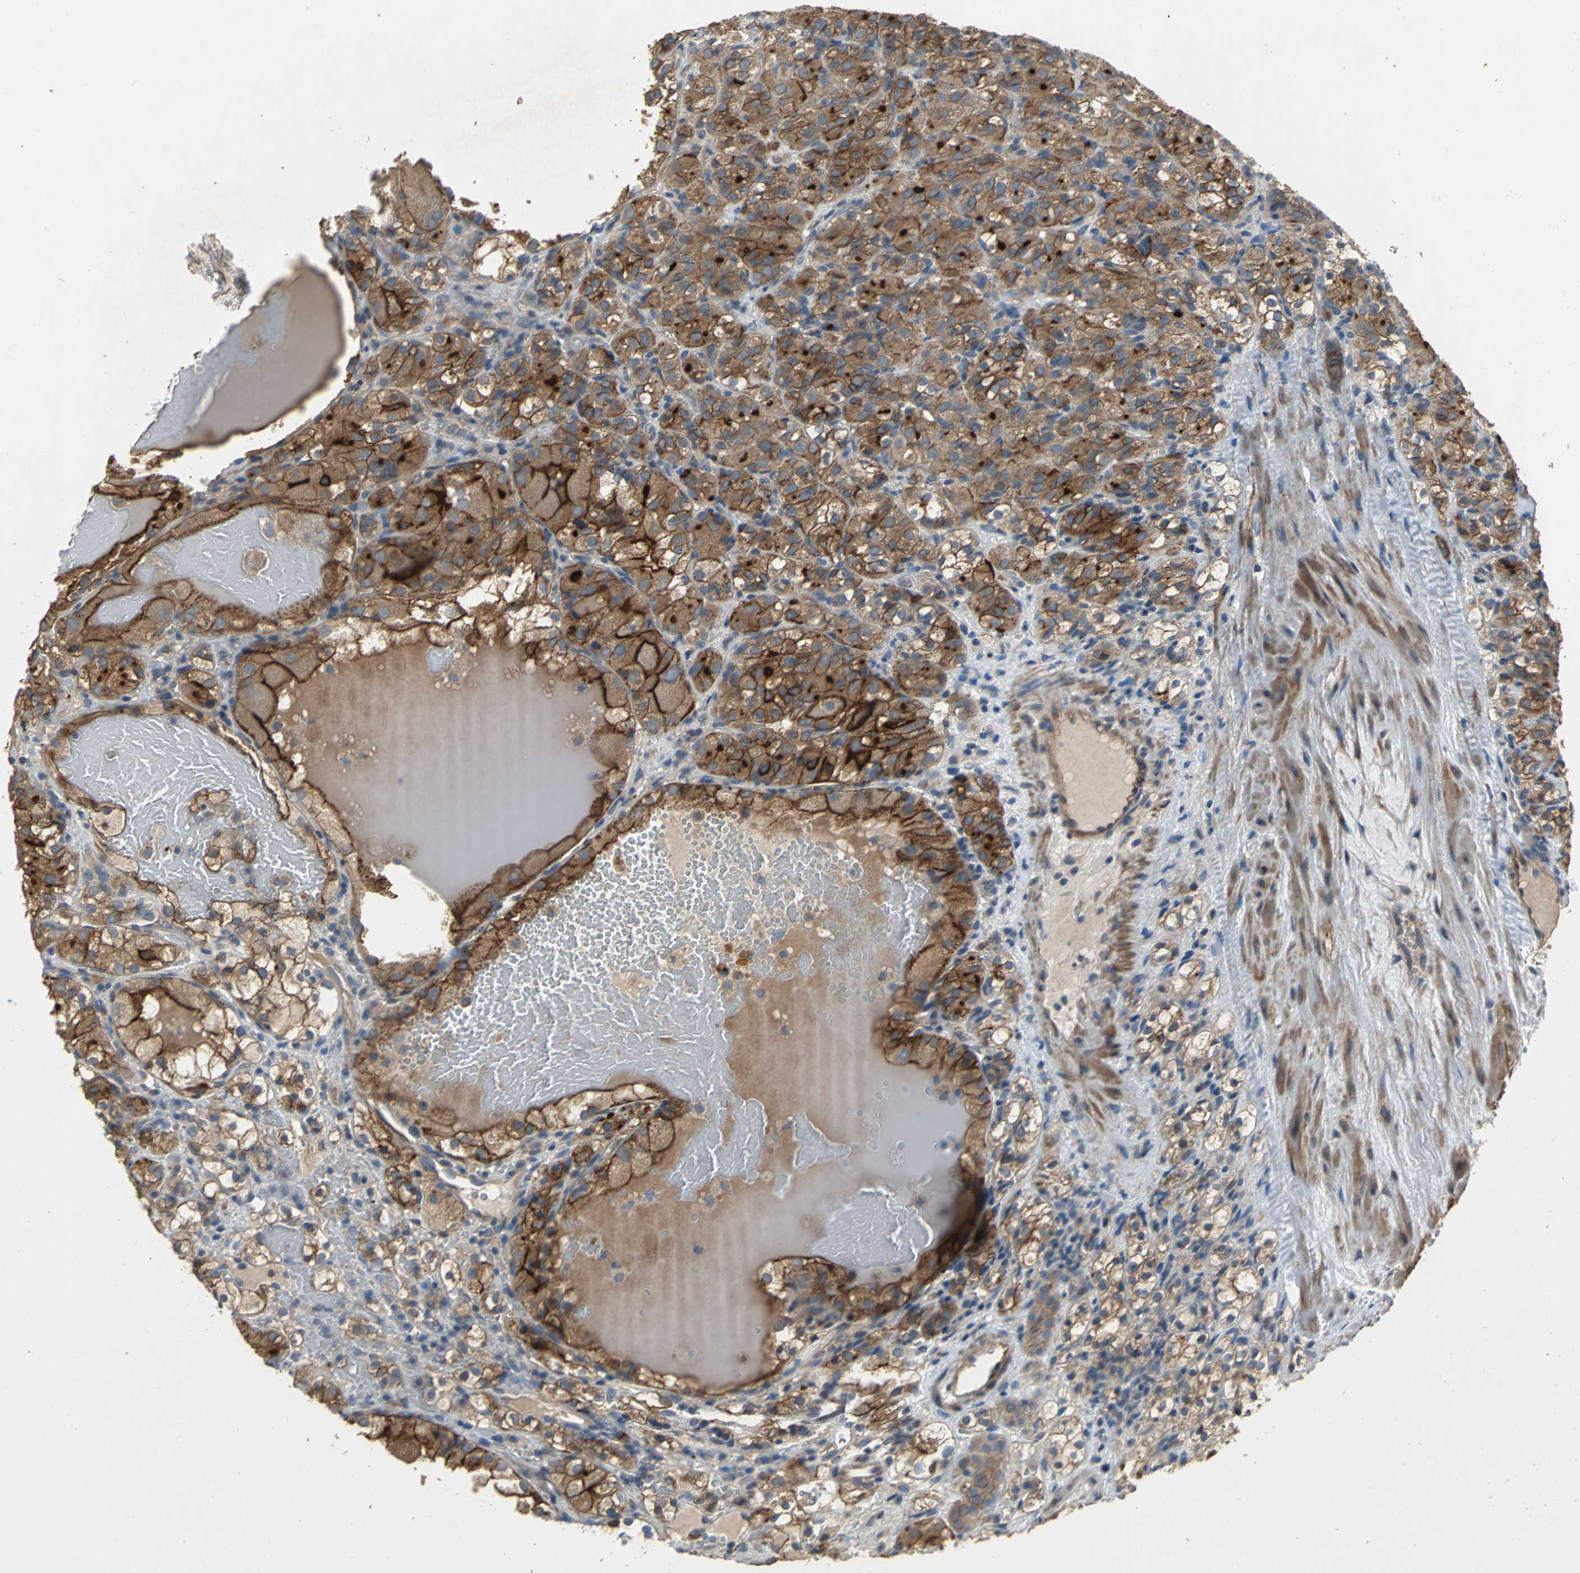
{"staining": {"intensity": "strong", "quantity": ">75%", "location": "cytoplasmic/membranous"}, "tissue": "renal cancer", "cell_type": "Tumor cells", "image_type": "cancer", "snomed": [{"axis": "morphology", "description": "Normal tissue, NOS"}, {"axis": "morphology", "description": "Adenocarcinoma, NOS"}, {"axis": "topography", "description": "Kidney"}], "caption": "Protein positivity by immunohistochemistry (IHC) displays strong cytoplasmic/membranous staining in approximately >75% of tumor cells in renal cancer.", "gene": "MET", "patient": {"sex": "male", "age": 61}}